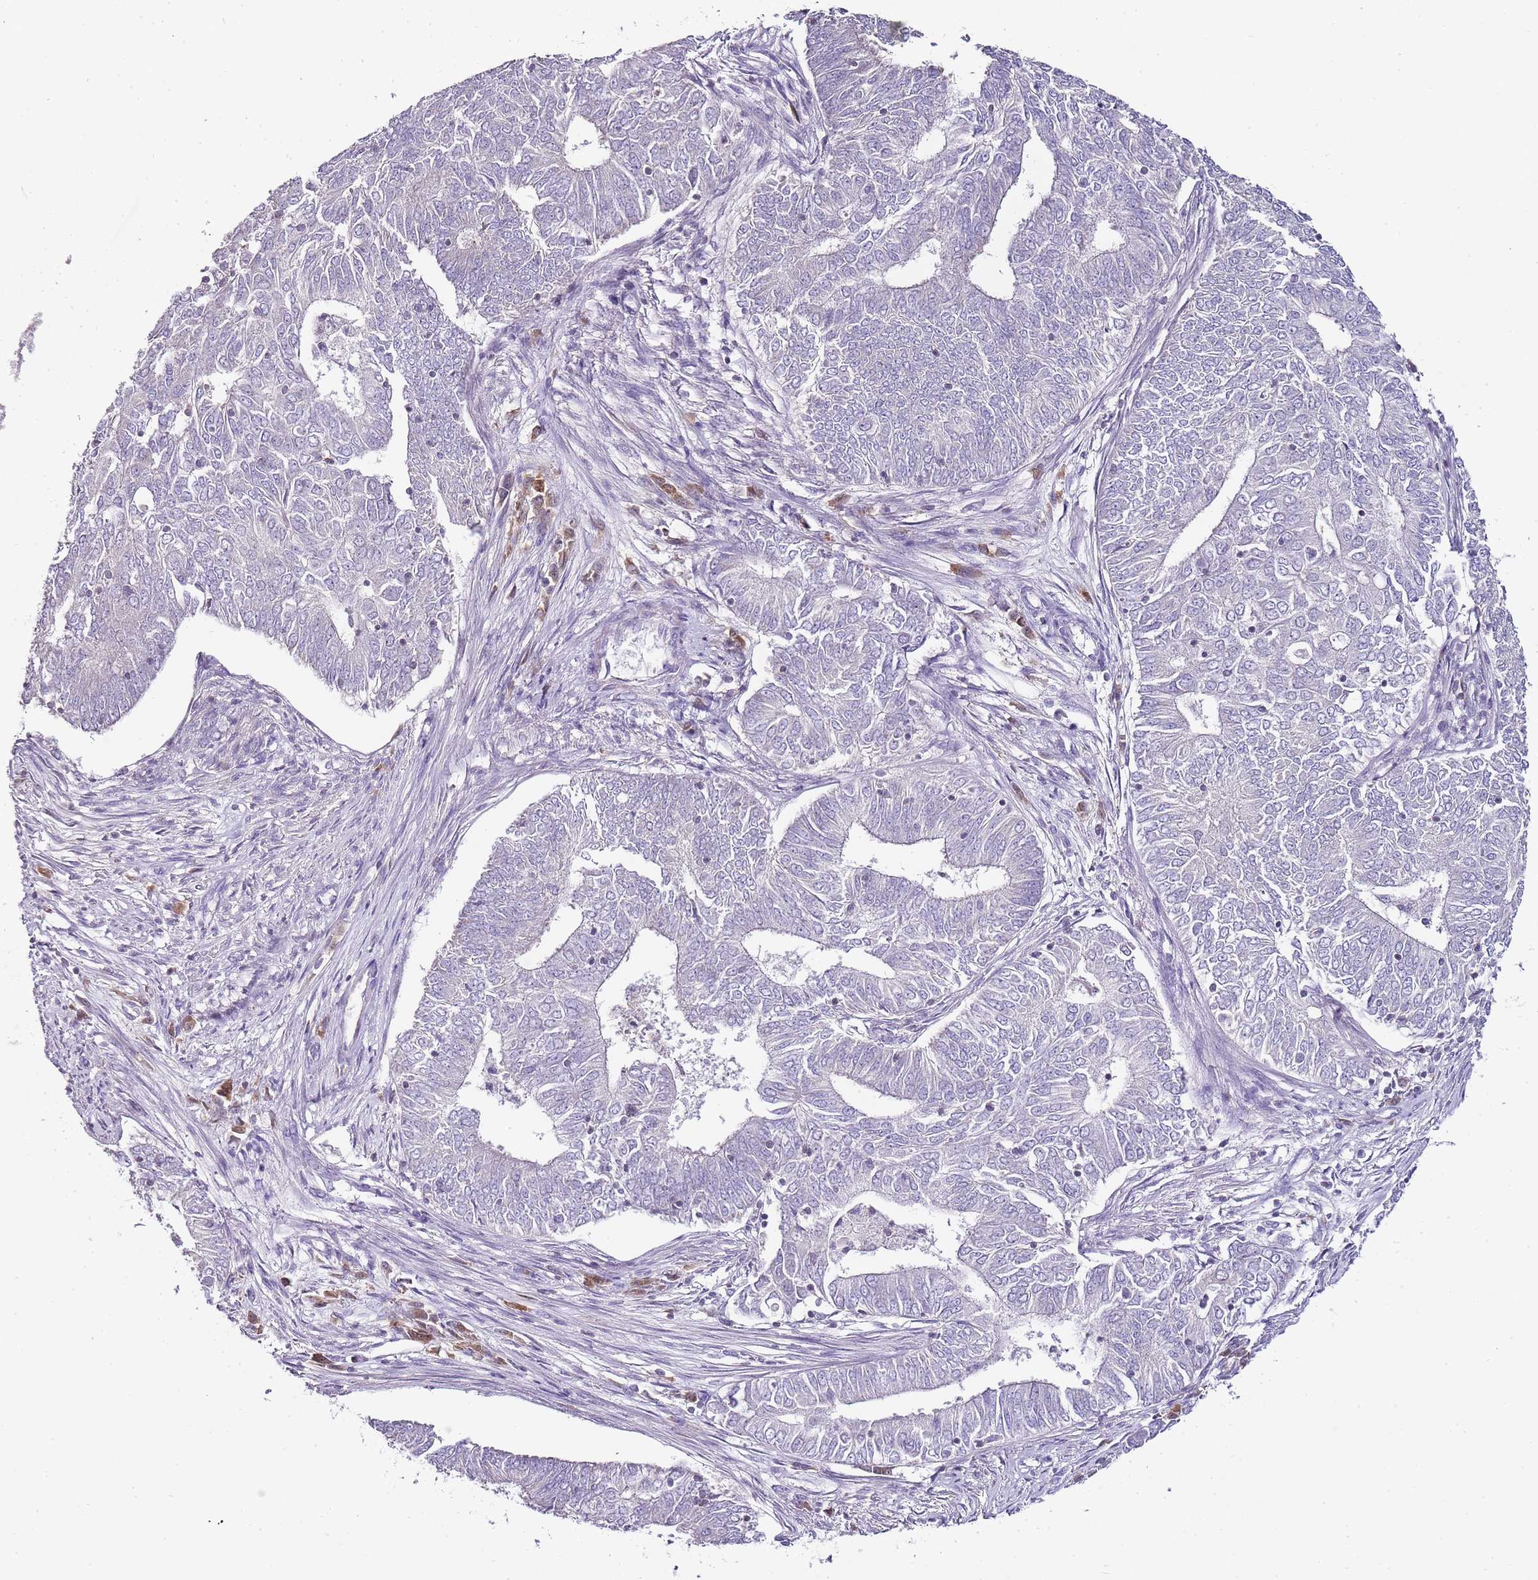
{"staining": {"intensity": "negative", "quantity": "none", "location": "none"}, "tissue": "endometrial cancer", "cell_type": "Tumor cells", "image_type": "cancer", "snomed": [{"axis": "morphology", "description": "Adenocarcinoma, NOS"}, {"axis": "topography", "description": "Endometrium"}], "caption": "This micrograph is of adenocarcinoma (endometrial) stained with immunohistochemistry (IHC) to label a protein in brown with the nuclei are counter-stained blue. There is no staining in tumor cells. Nuclei are stained in blue.", "gene": "ZBP1", "patient": {"sex": "female", "age": 62}}